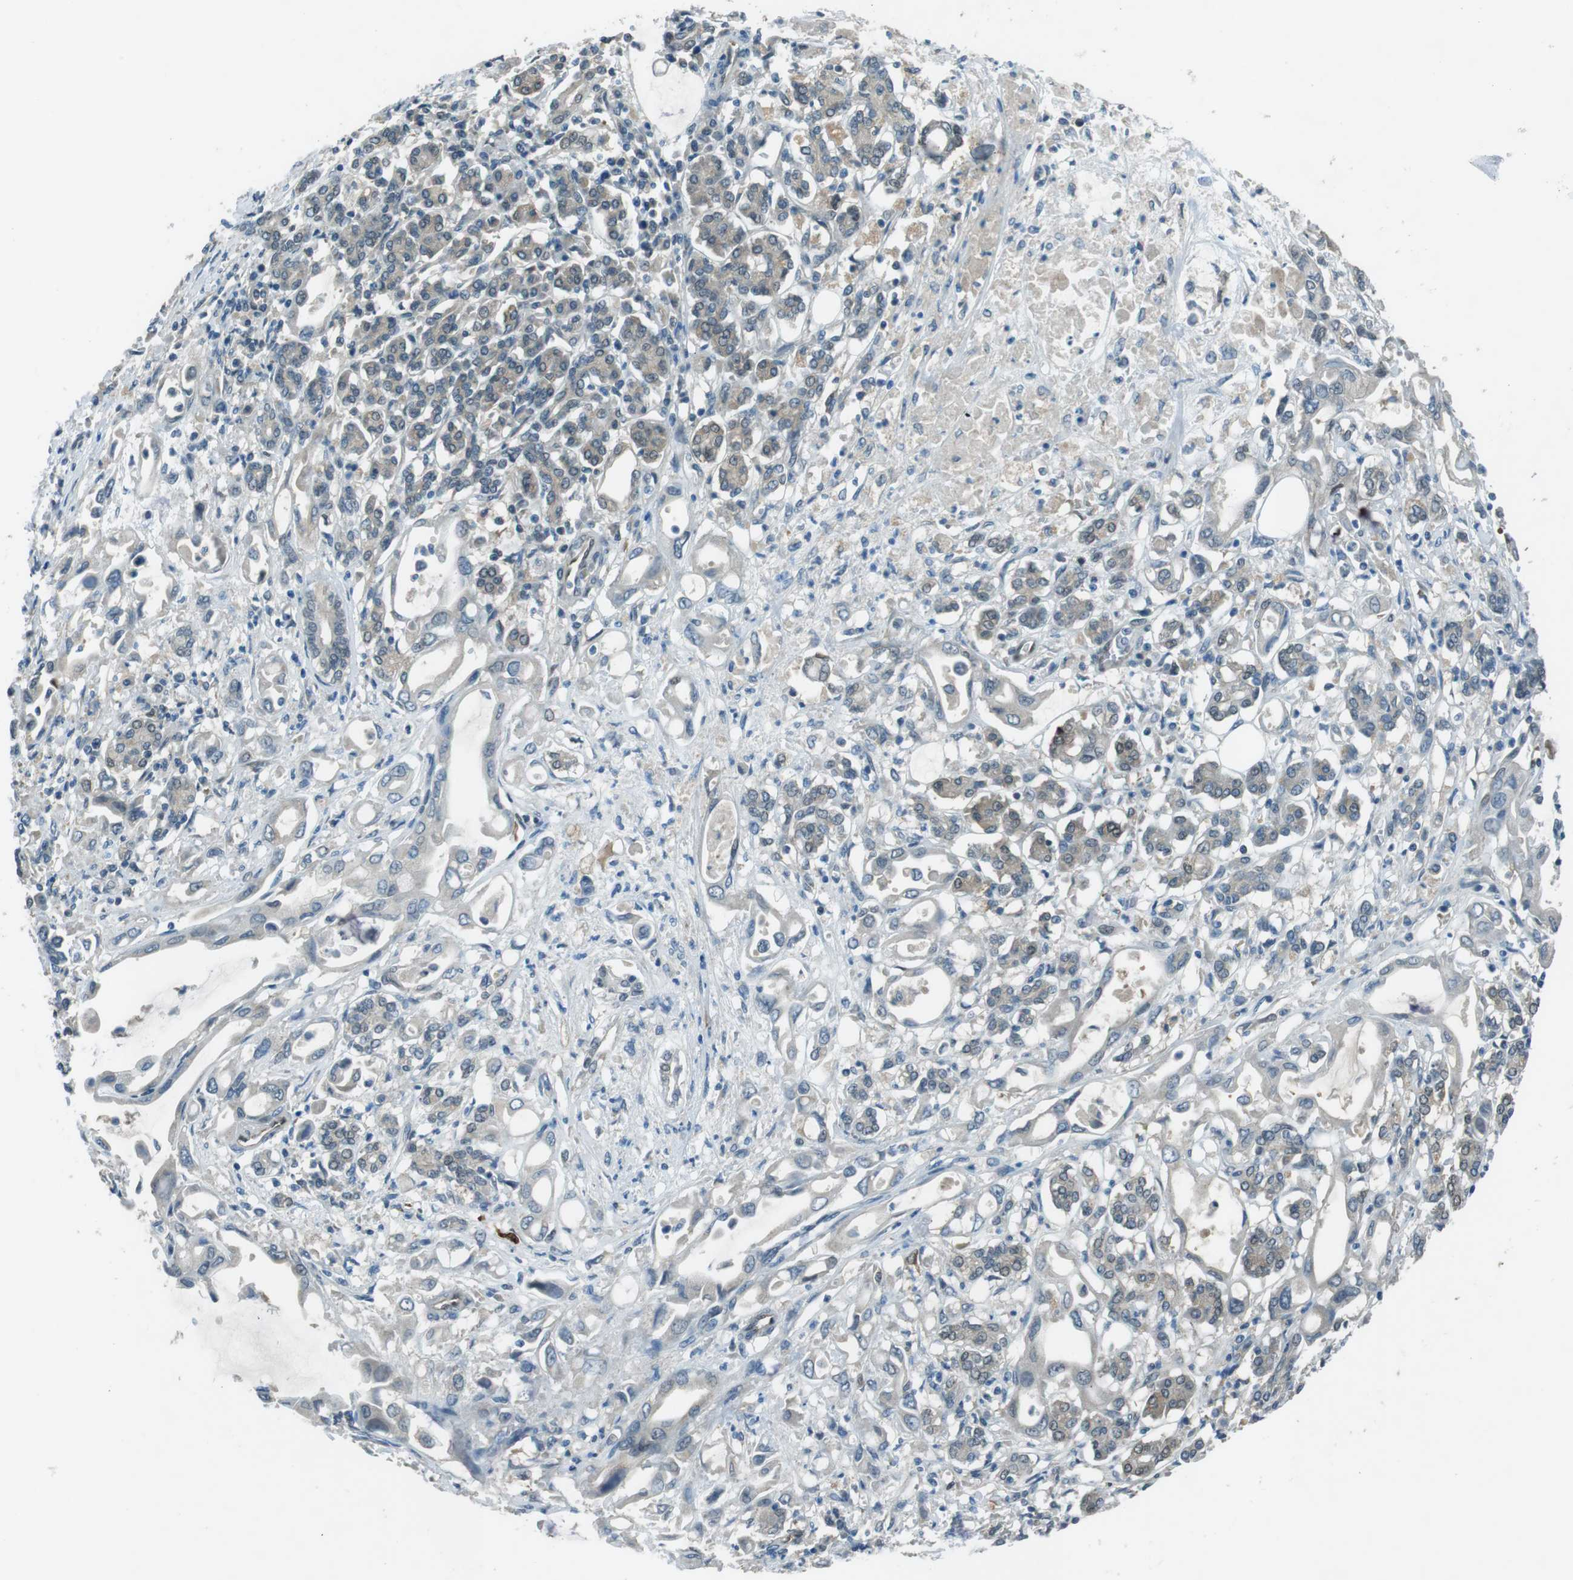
{"staining": {"intensity": "moderate", "quantity": "25%-75%", "location": "cytoplasmic/membranous,nuclear"}, "tissue": "pancreatic cancer", "cell_type": "Tumor cells", "image_type": "cancer", "snomed": [{"axis": "morphology", "description": "Adenocarcinoma, NOS"}, {"axis": "topography", "description": "Pancreas"}], "caption": "The immunohistochemical stain shows moderate cytoplasmic/membranous and nuclear staining in tumor cells of pancreatic cancer tissue.", "gene": "MFAP3", "patient": {"sex": "female", "age": 57}}